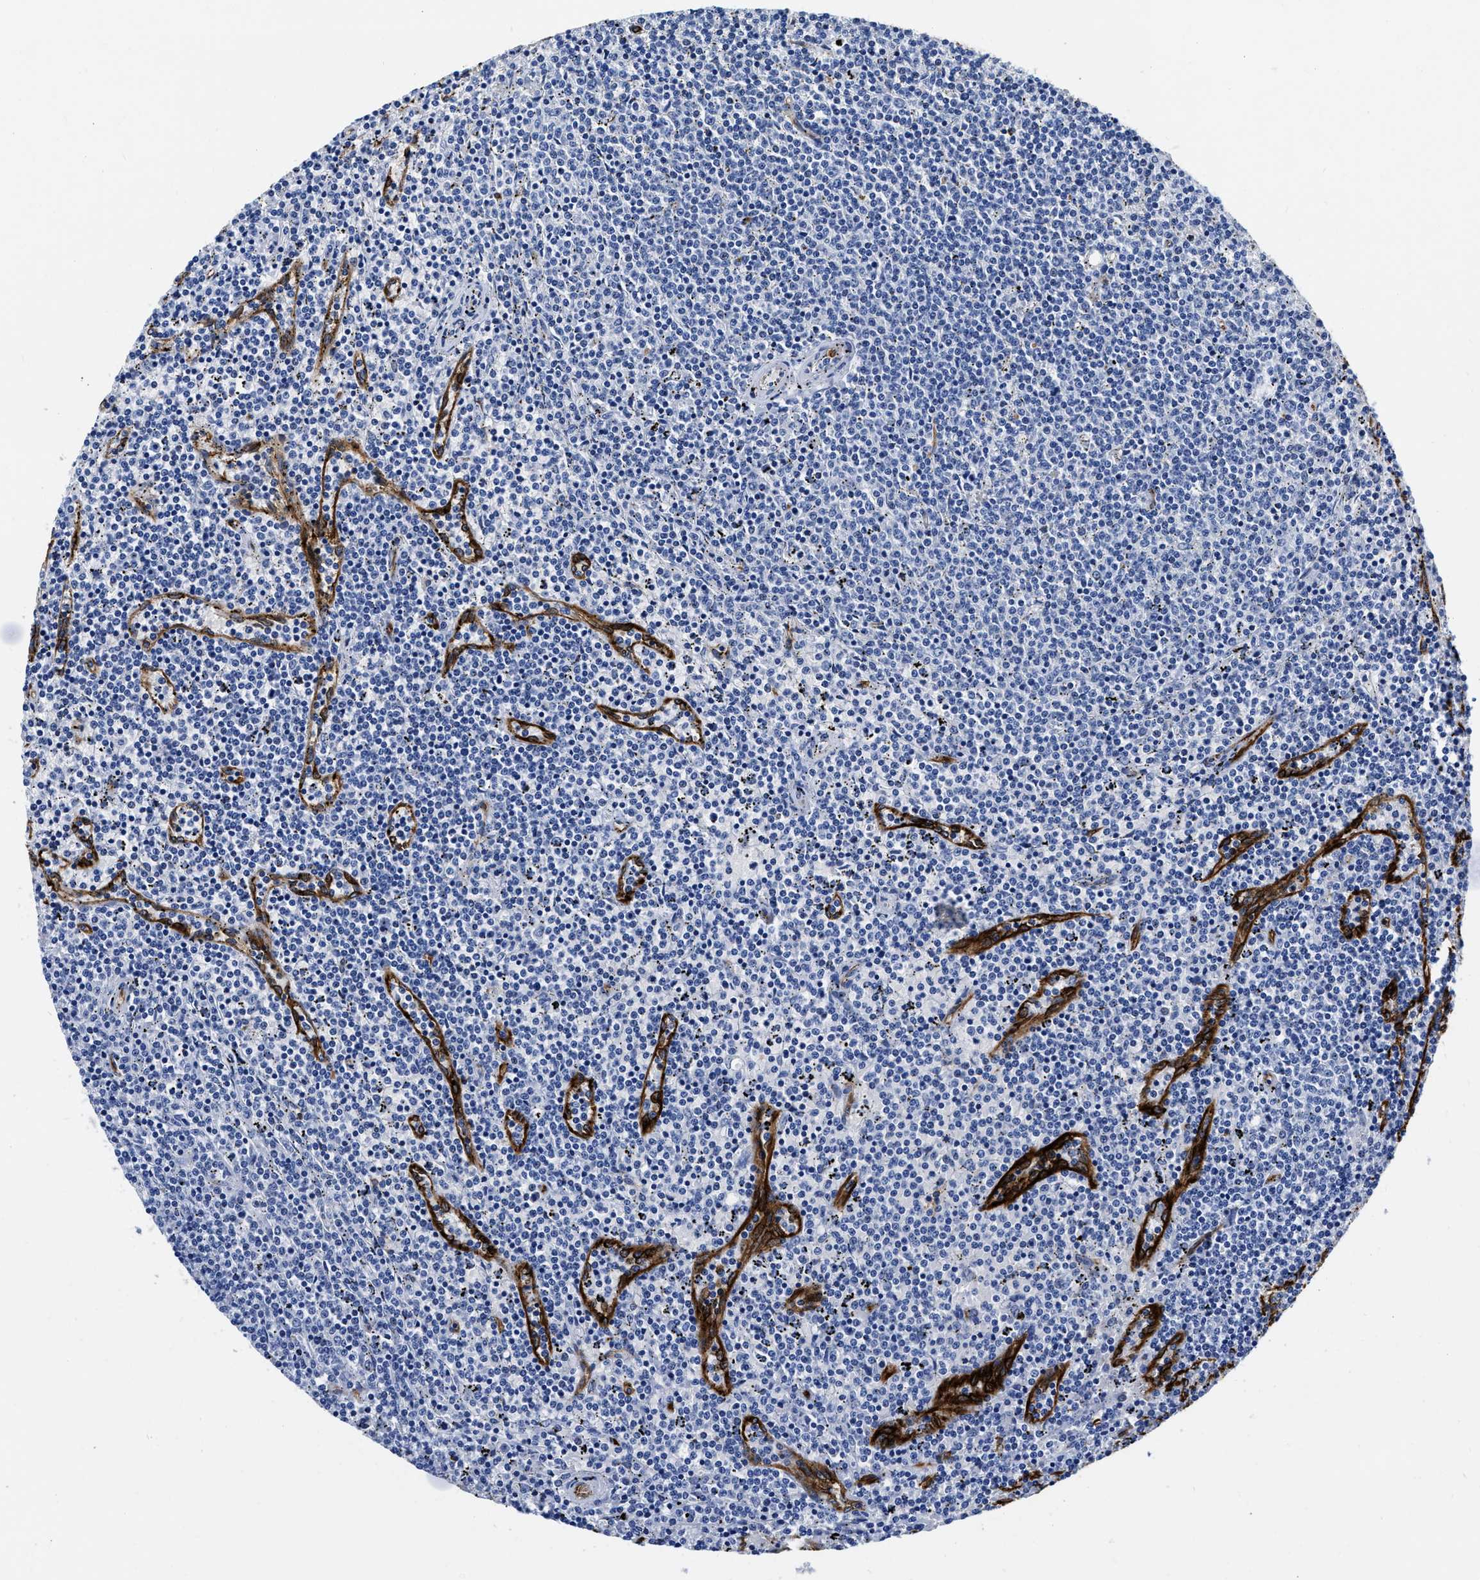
{"staining": {"intensity": "negative", "quantity": "none", "location": "none"}, "tissue": "lymphoma", "cell_type": "Tumor cells", "image_type": "cancer", "snomed": [{"axis": "morphology", "description": "Malignant lymphoma, non-Hodgkin's type, Low grade"}, {"axis": "topography", "description": "Spleen"}], "caption": "Immunohistochemistry of malignant lymphoma, non-Hodgkin's type (low-grade) exhibits no staining in tumor cells.", "gene": "TVP23B", "patient": {"sex": "female", "age": 50}}